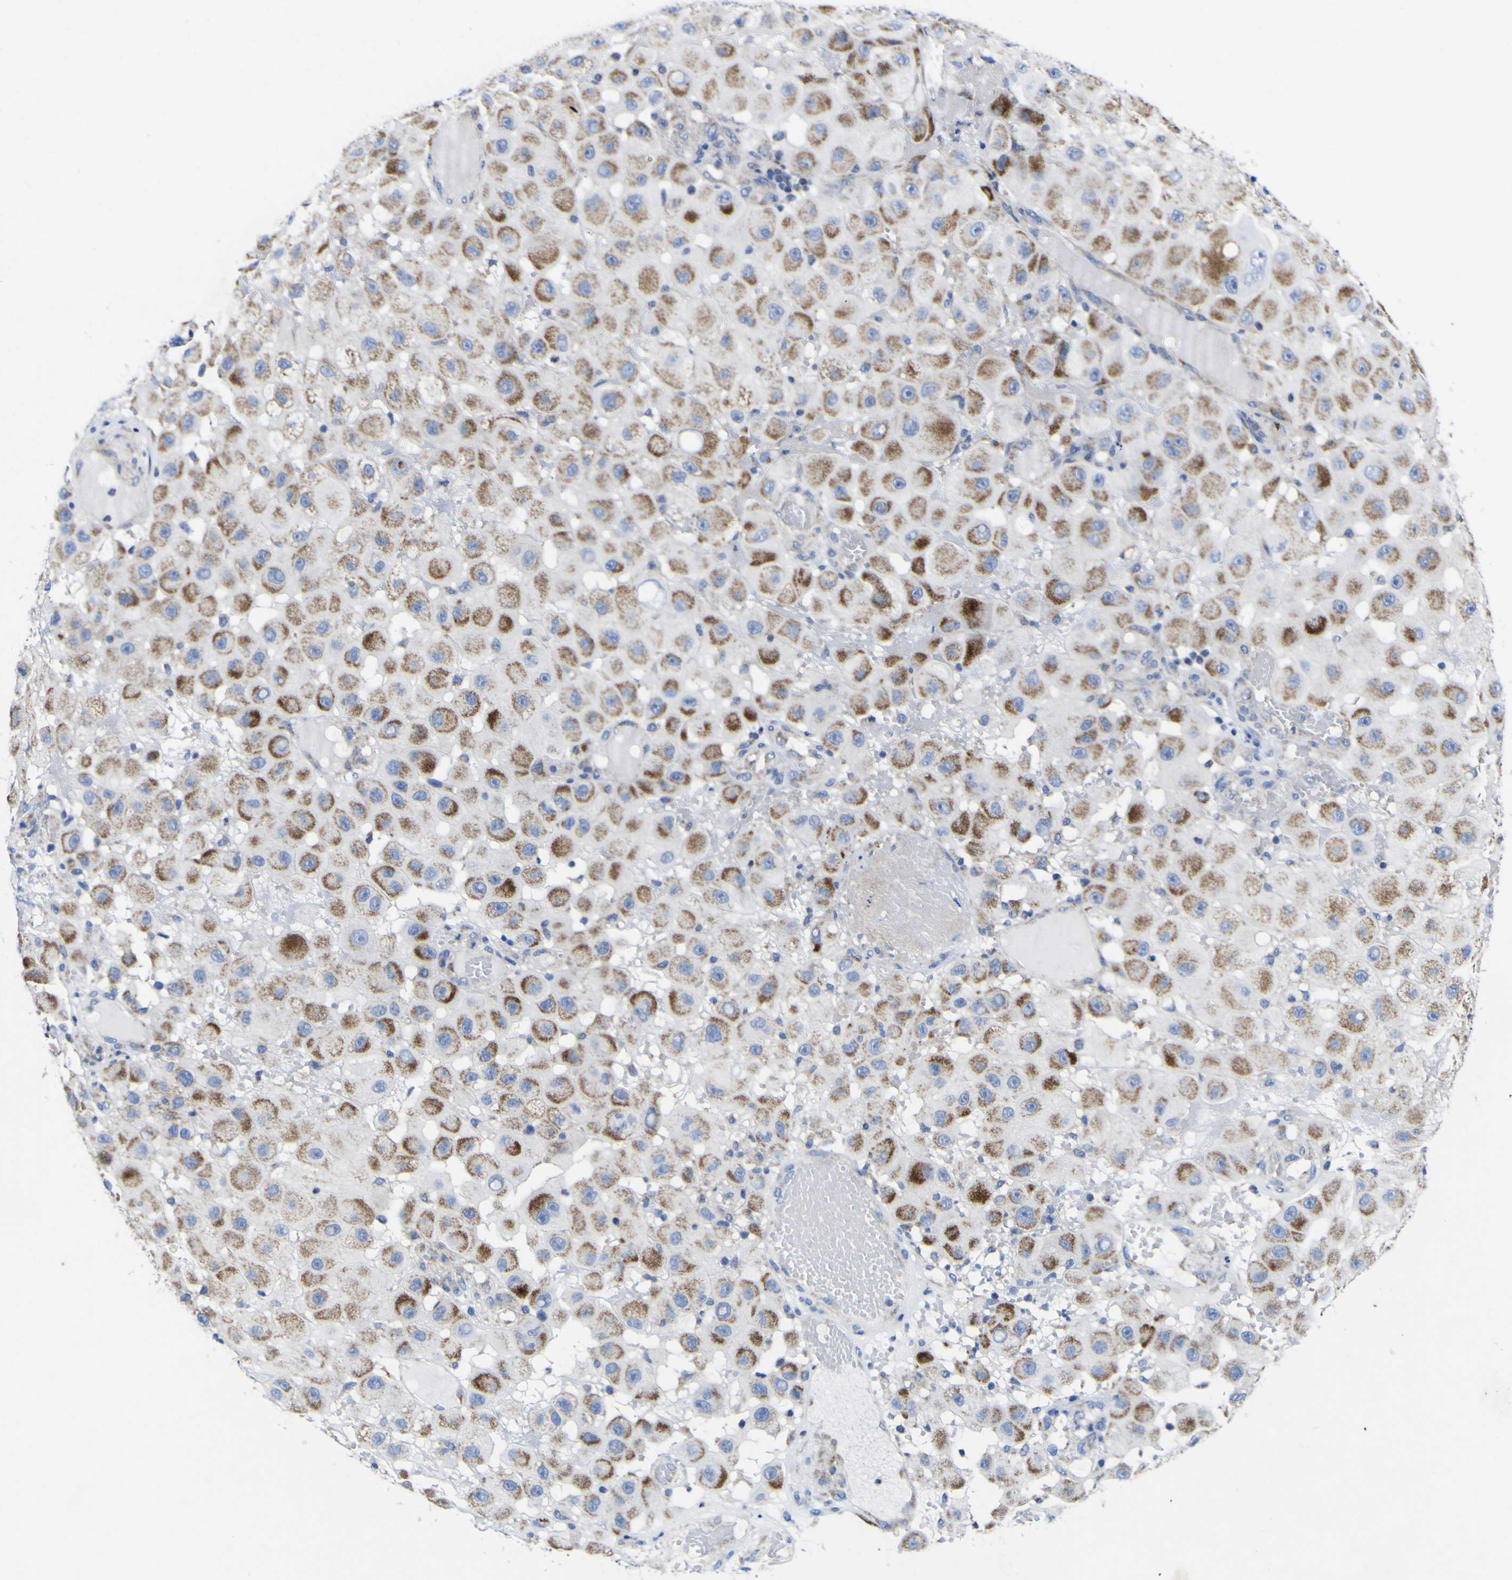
{"staining": {"intensity": "moderate", "quantity": ">75%", "location": "cytoplasmic/membranous"}, "tissue": "melanoma", "cell_type": "Tumor cells", "image_type": "cancer", "snomed": [{"axis": "morphology", "description": "Malignant melanoma, NOS"}, {"axis": "topography", "description": "Skin"}], "caption": "IHC (DAB (3,3'-diaminobenzidine)) staining of human melanoma shows moderate cytoplasmic/membranous protein expression in approximately >75% of tumor cells. The protein of interest is shown in brown color, while the nuclei are stained blue.", "gene": "CCDC90B", "patient": {"sex": "female", "age": 81}}